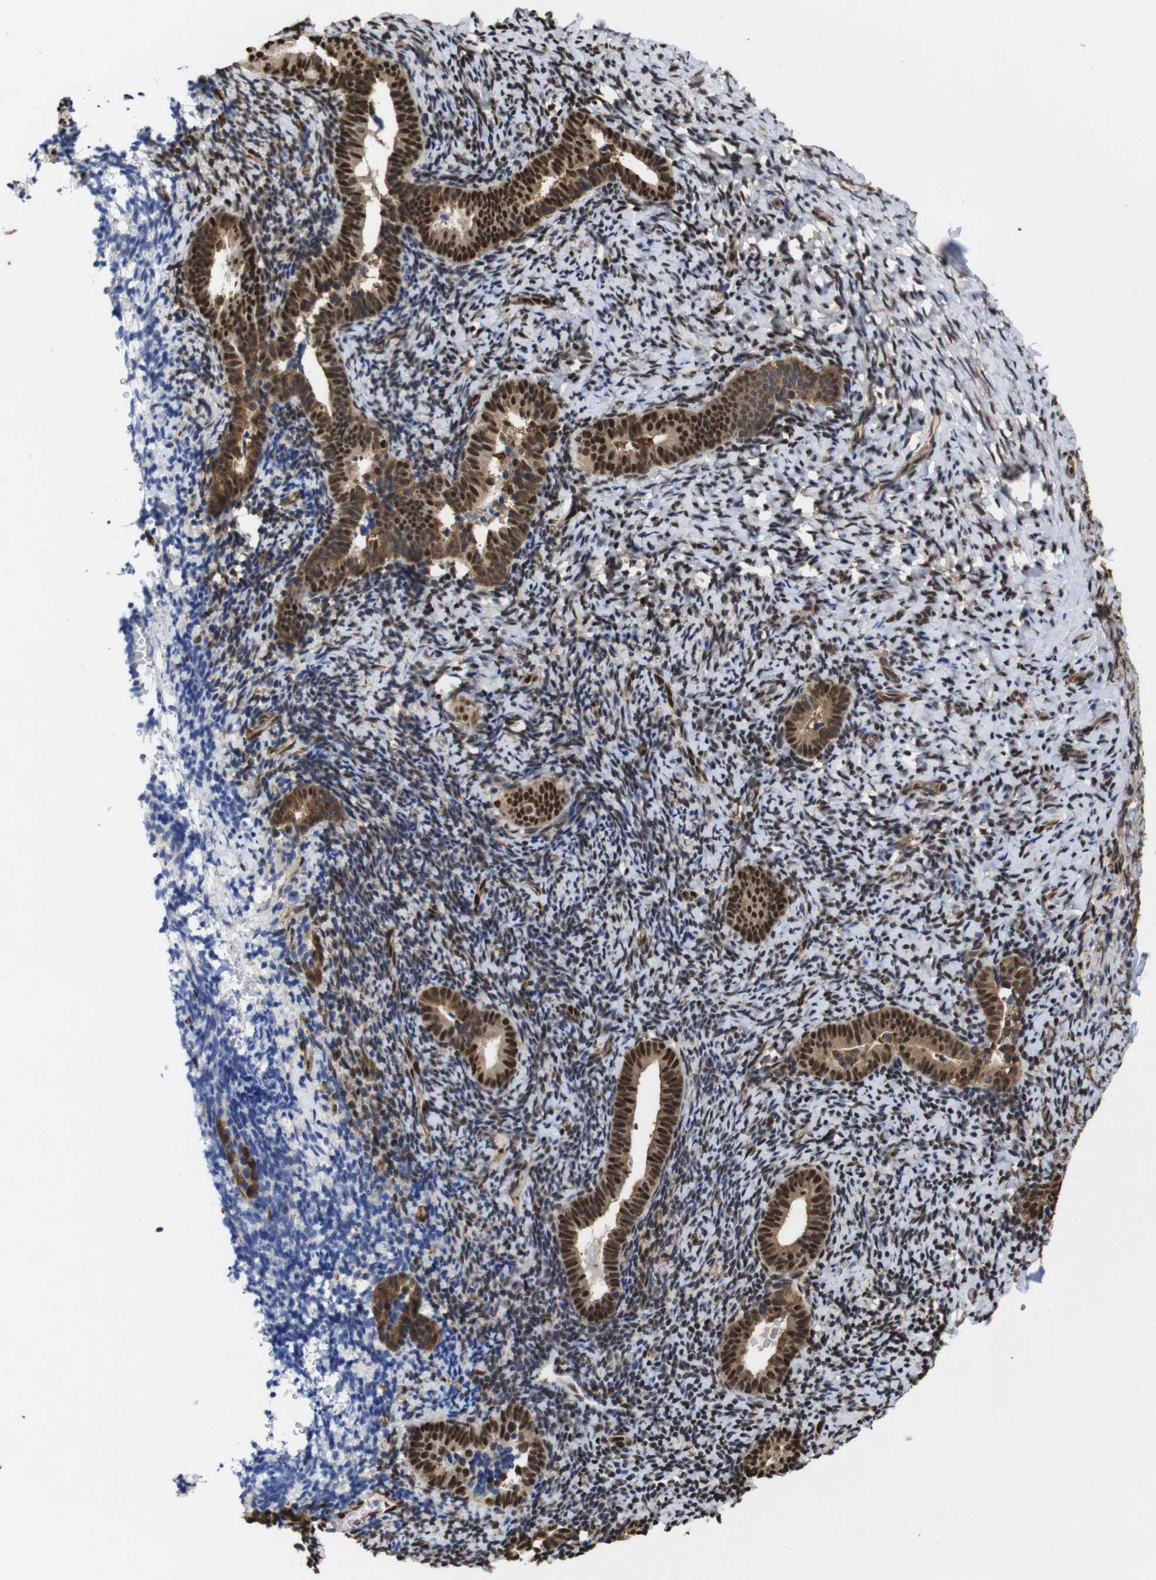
{"staining": {"intensity": "moderate", "quantity": "<25%", "location": "cytoplasmic/membranous,nuclear"}, "tissue": "endometrium", "cell_type": "Cells in endometrial stroma", "image_type": "normal", "snomed": [{"axis": "morphology", "description": "Normal tissue, NOS"}, {"axis": "topography", "description": "Endometrium"}], "caption": "Brown immunohistochemical staining in normal human endometrium reveals moderate cytoplasmic/membranous,nuclear staining in approximately <25% of cells in endometrial stroma. (Stains: DAB in brown, nuclei in blue, Microscopy: brightfield microscopy at high magnification).", "gene": "SUMO3", "patient": {"sex": "female", "age": 51}}